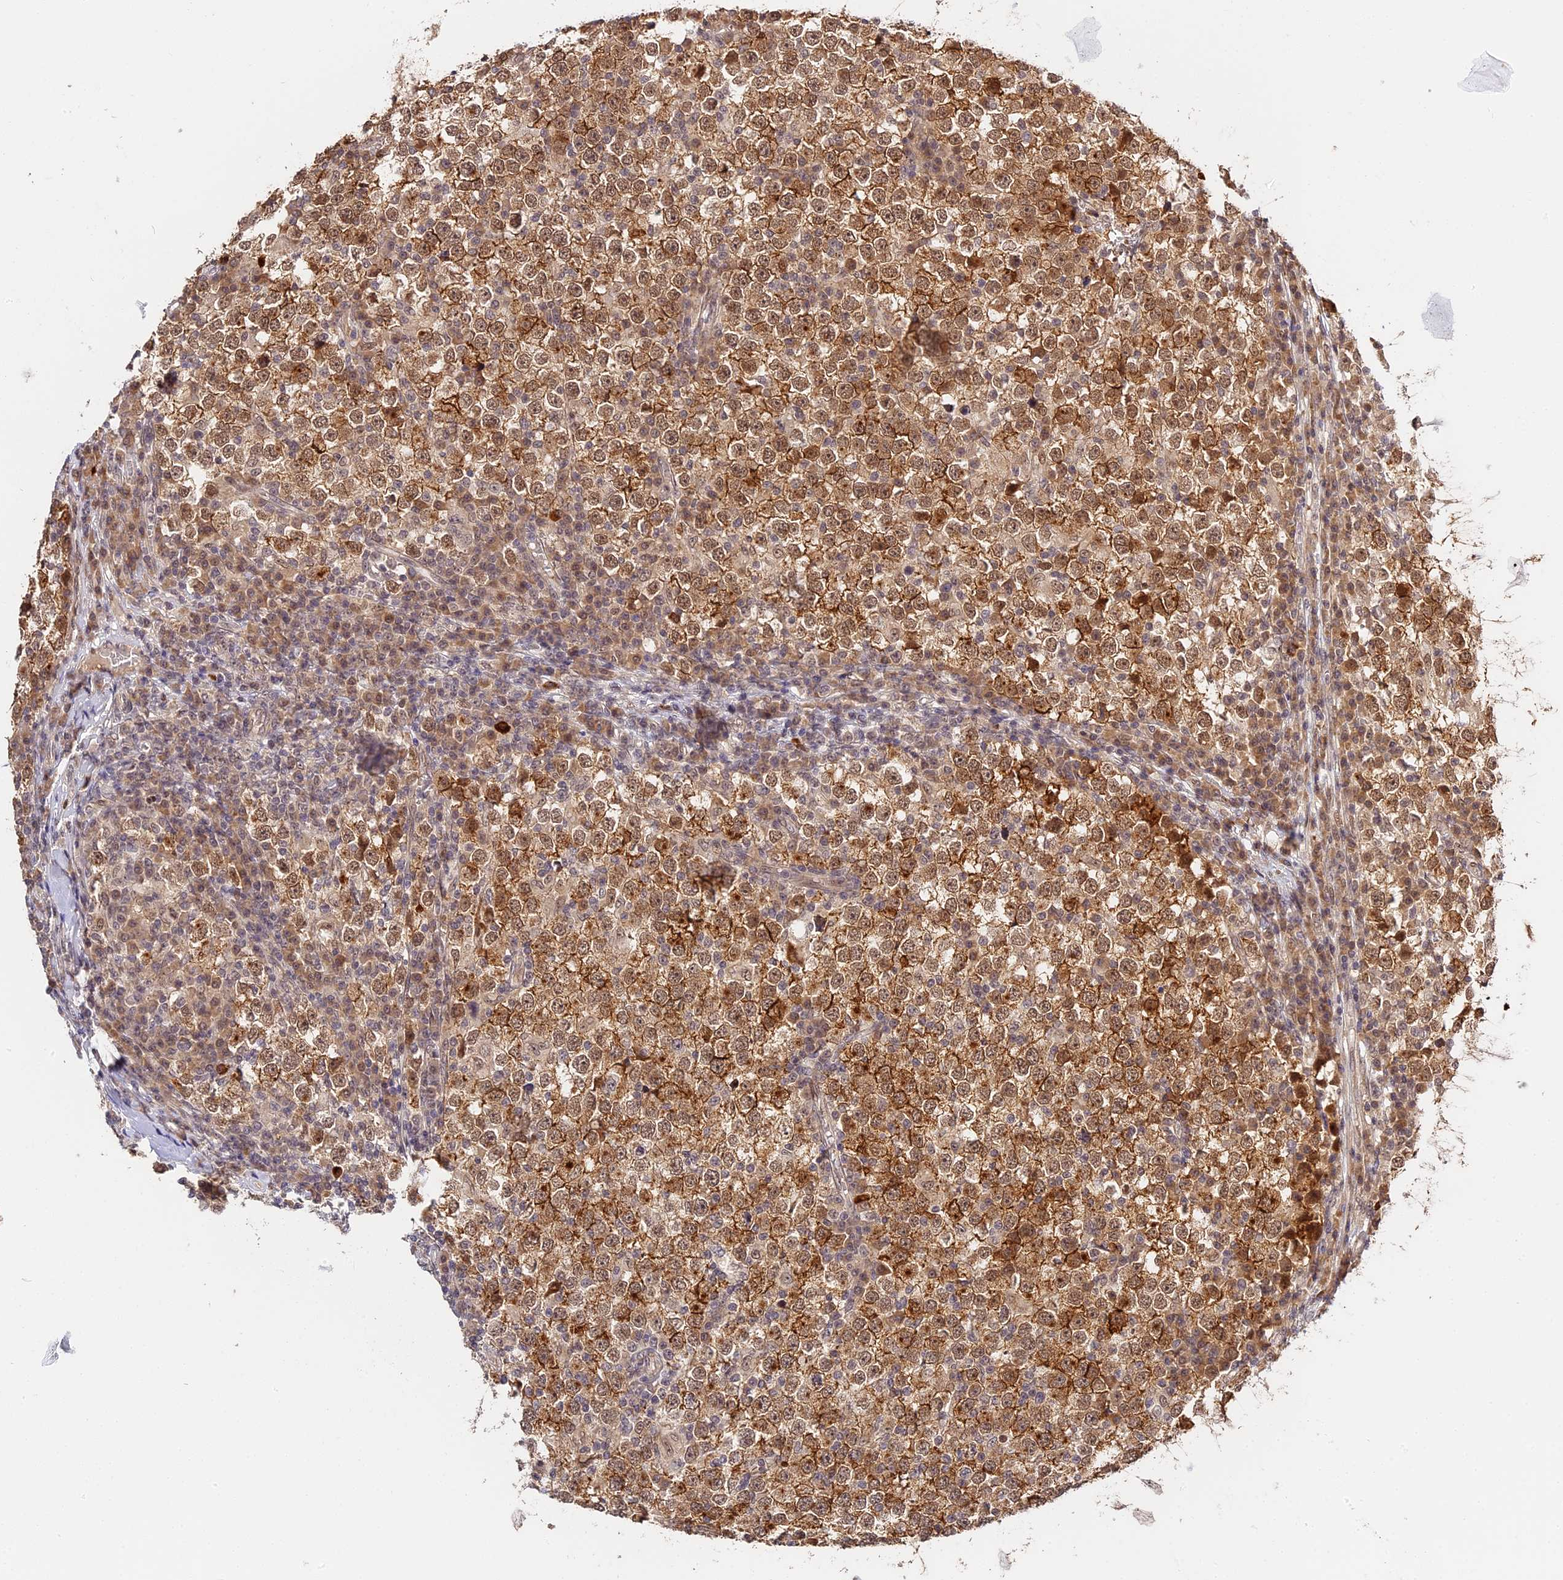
{"staining": {"intensity": "moderate", "quantity": ">75%", "location": "cytoplasmic/membranous,nuclear"}, "tissue": "testis cancer", "cell_type": "Tumor cells", "image_type": "cancer", "snomed": [{"axis": "morphology", "description": "Seminoma, NOS"}, {"axis": "topography", "description": "Testis"}], "caption": "A photomicrograph showing moderate cytoplasmic/membranous and nuclear staining in about >75% of tumor cells in testis cancer, as visualized by brown immunohistochemical staining.", "gene": "IMPACT", "patient": {"sex": "male", "age": 65}}